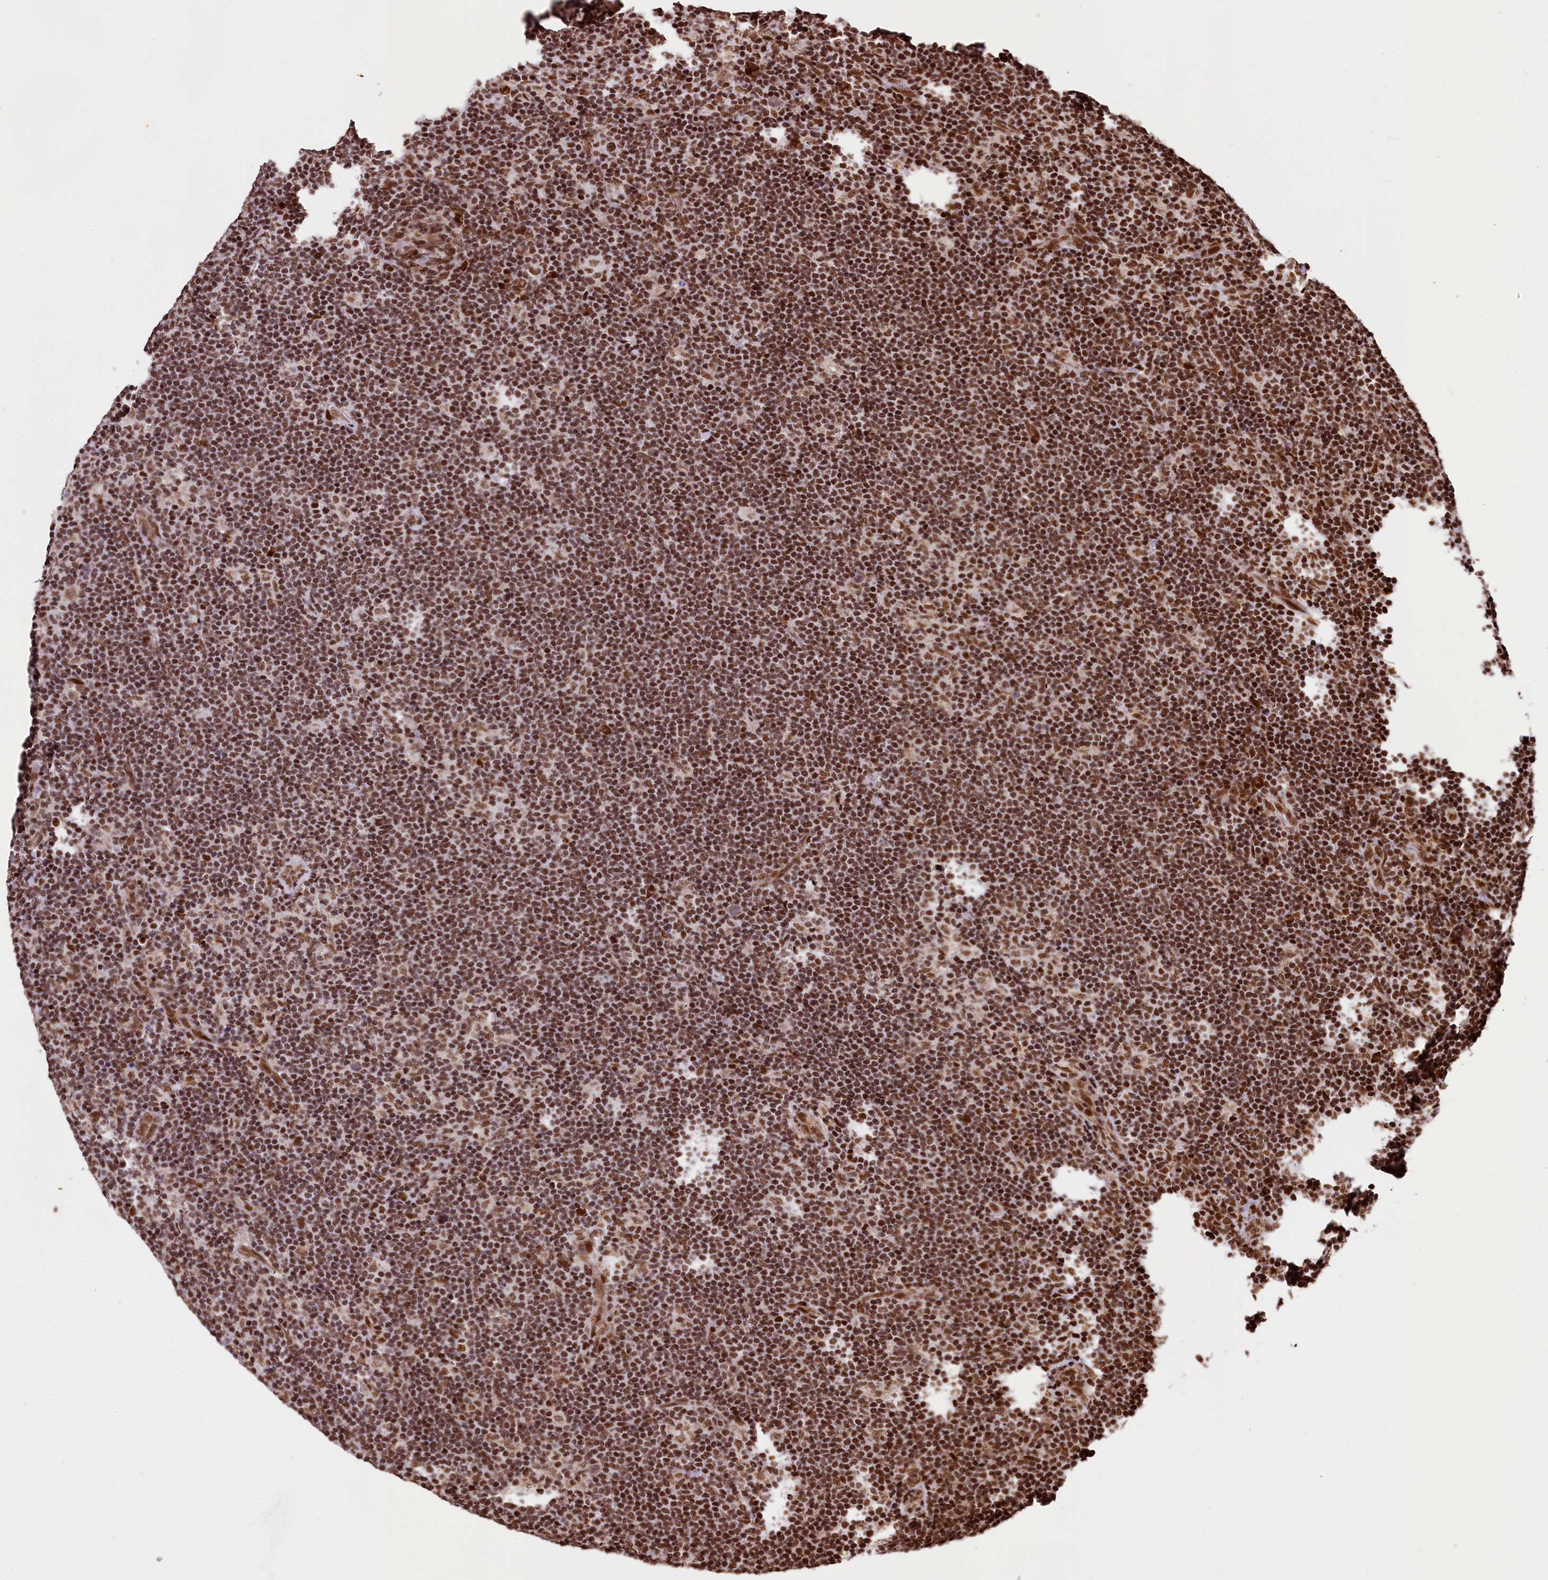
{"staining": {"intensity": "weak", "quantity": ">75%", "location": "nuclear"}, "tissue": "lymphoma", "cell_type": "Tumor cells", "image_type": "cancer", "snomed": [{"axis": "morphology", "description": "Hodgkin's disease, NOS"}, {"axis": "topography", "description": "Lymph node"}], "caption": "Tumor cells demonstrate low levels of weak nuclear expression in about >75% of cells in Hodgkin's disease. Immunohistochemistry (ihc) stains the protein in brown and the nuclei are stained blue.", "gene": "PDS5B", "patient": {"sex": "female", "age": 57}}